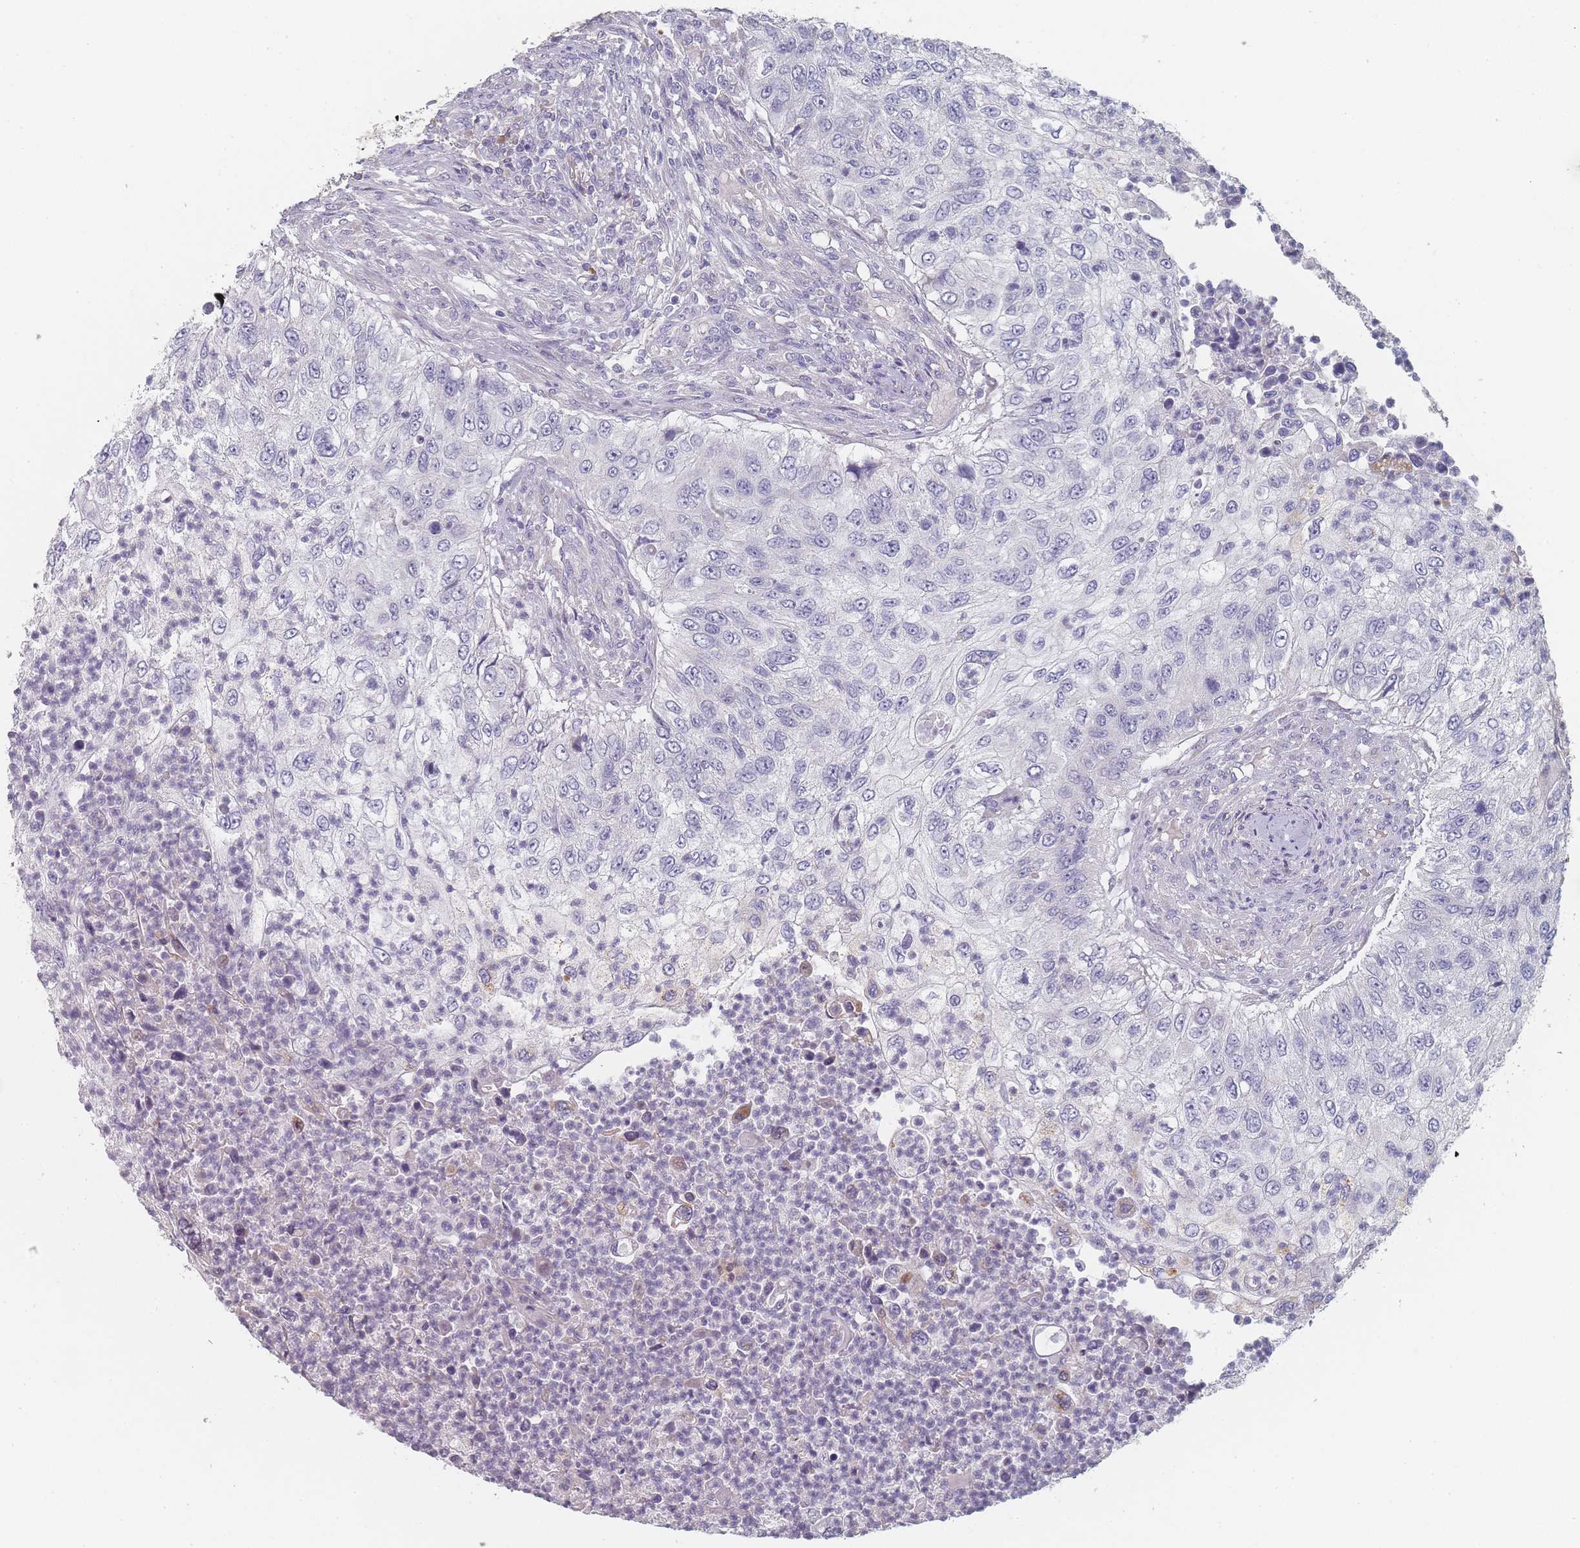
{"staining": {"intensity": "negative", "quantity": "none", "location": "none"}, "tissue": "urothelial cancer", "cell_type": "Tumor cells", "image_type": "cancer", "snomed": [{"axis": "morphology", "description": "Urothelial carcinoma, High grade"}, {"axis": "topography", "description": "Urinary bladder"}], "caption": "This is a micrograph of IHC staining of urothelial cancer, which shows no positivity in tumor cells.", "gene": "SLC35E4", "patient": {"sex": "female", "age": 60}}